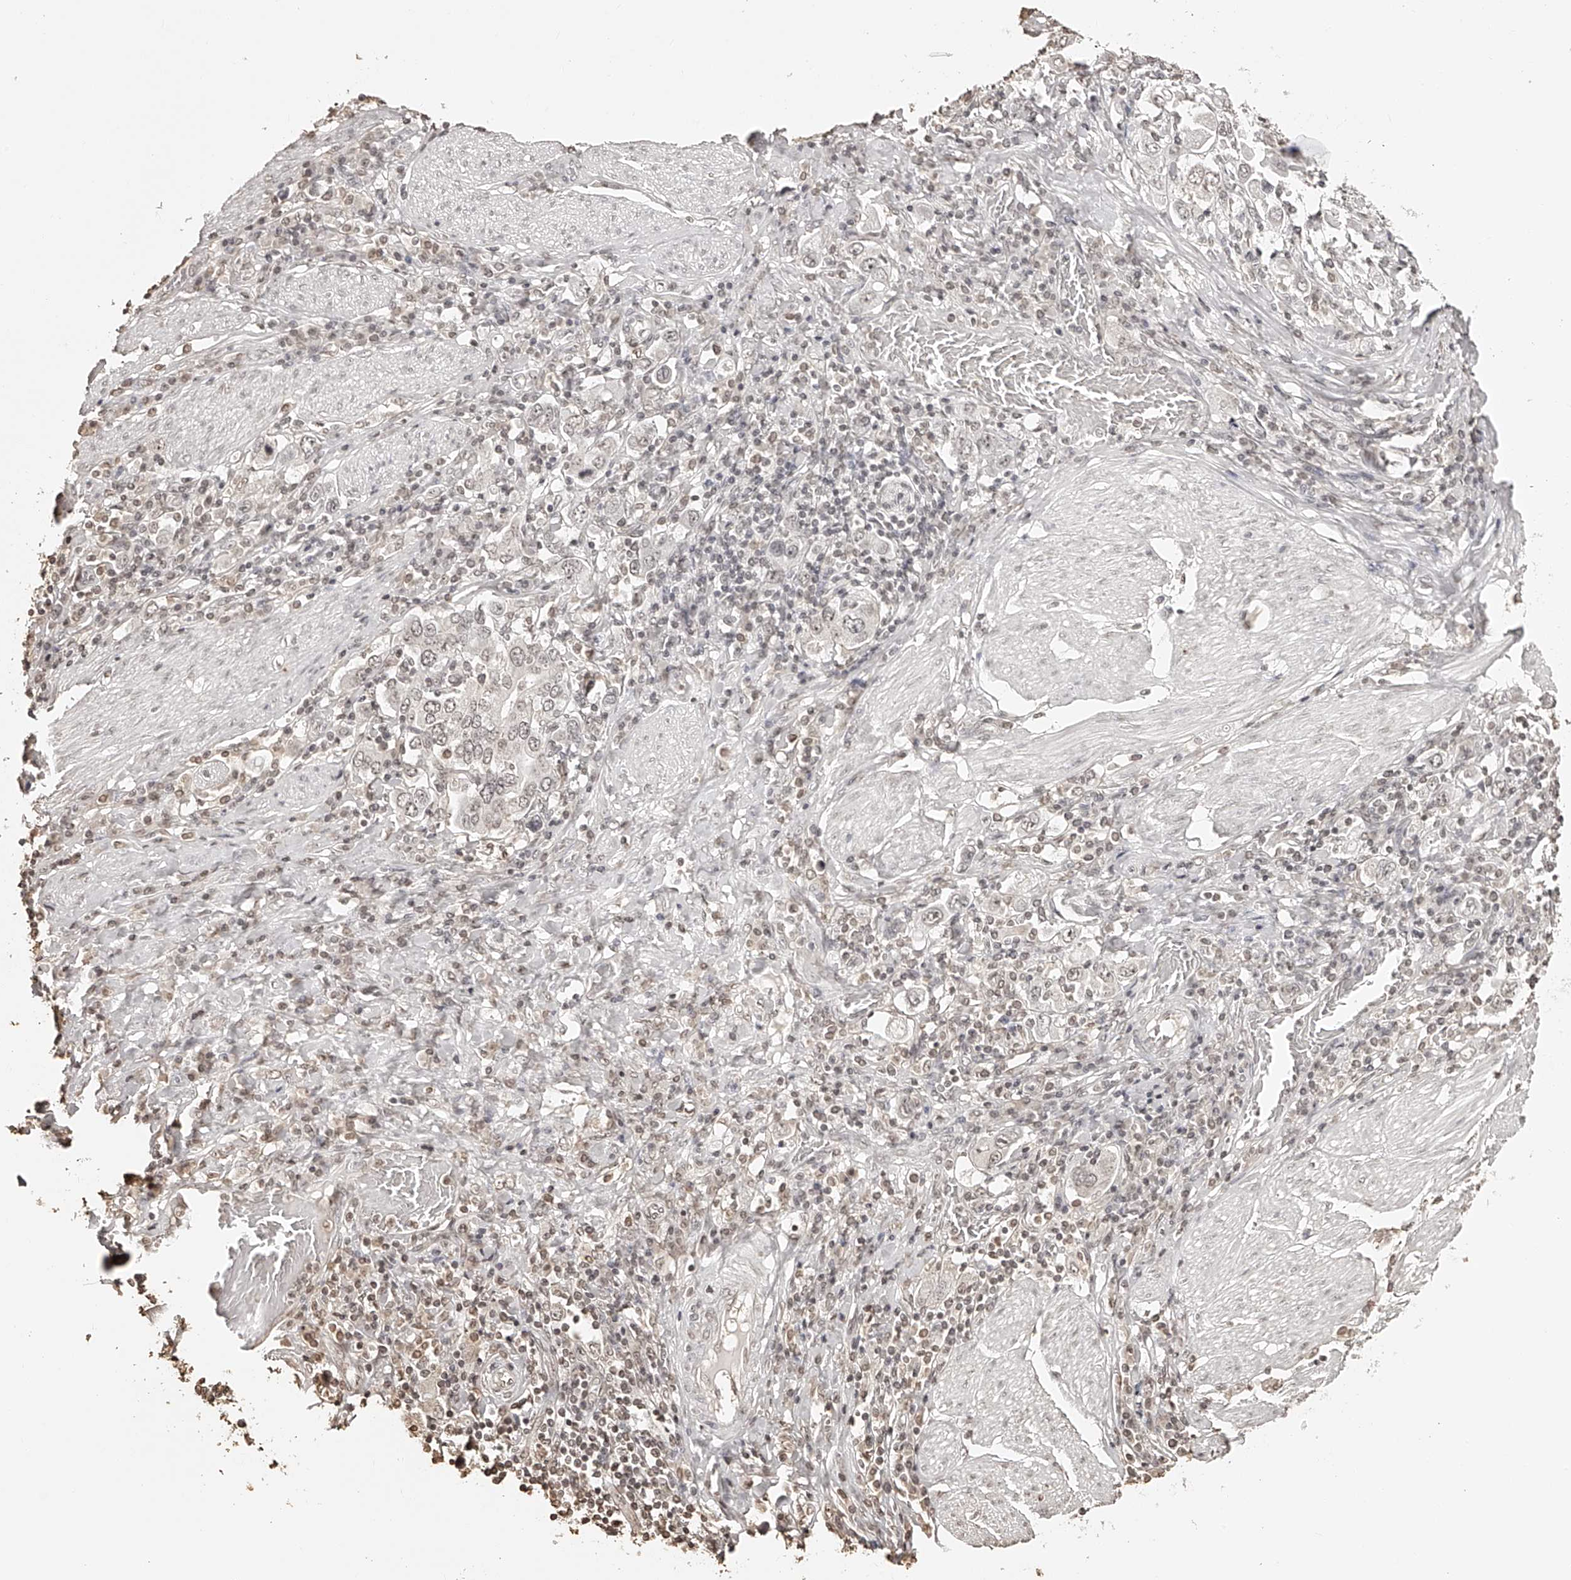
{"staining": {"intensity": "weak", "quantity": ">75%", "location": "nuclear"}, "tissue": "stomach cancer", "cell_type": "Tumor cells", "image_type": "cancer", "snomed": [{"axis": "morphology", "description": "Adenocarcinoma, NOS"}, {"axis": "topography", "description": "Stomach, upper"}], "caption": "This photomicrograph exhibits stomach cancer stained with immunohistochemistry to label a protein in brown. The nuclear of tumor cells show weak positivity for the protein. Nuclei are counter-stained blue.", "gene": "ZNF503", "patient": {"sex": "male", "age": 62}}